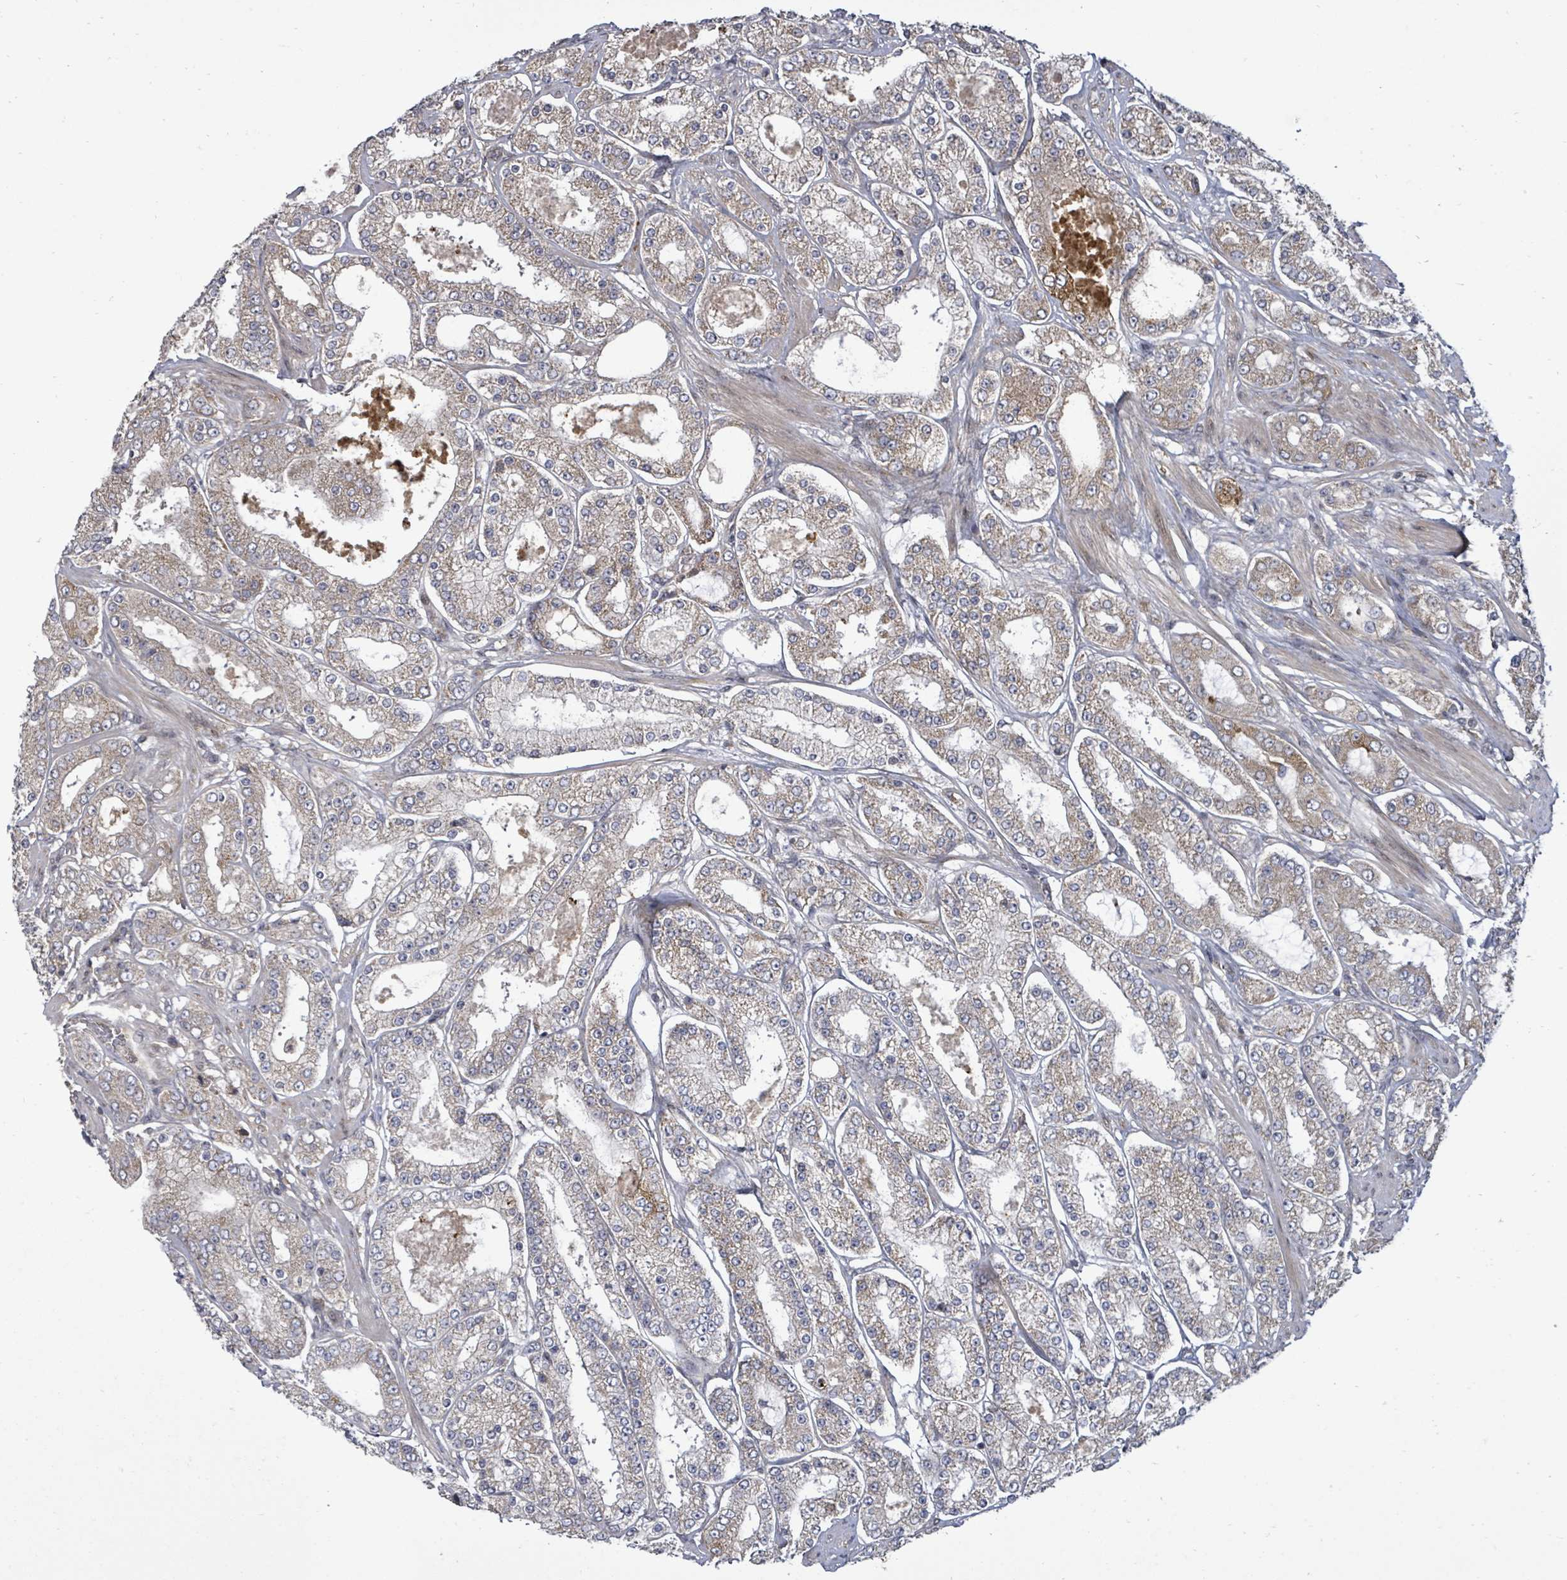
{"staining": {"intensity": "weak", "quantity": ">75%", "location": "cytoplasmic/membranous"}, "tissue": "prostate cancer", "cell_type": "Tumor cells", "image_type": "cancer", "snomed": [{"axis": "morphology", "description": "Adenocarcinoma, High grade"}, {"axis": "topography", "description": "Prostate"}], "caption": "High-magnification brightfield microscopy of prostate cancer stained with DAB (brown) and counterstained with hematoxylin (blue). tumor cells exhibit weak cytoplasmic/membranous expression is present in about>75% of cells.", "gene": "KRTAP27-1", "patient": {"sex": "male", "age": 68}}